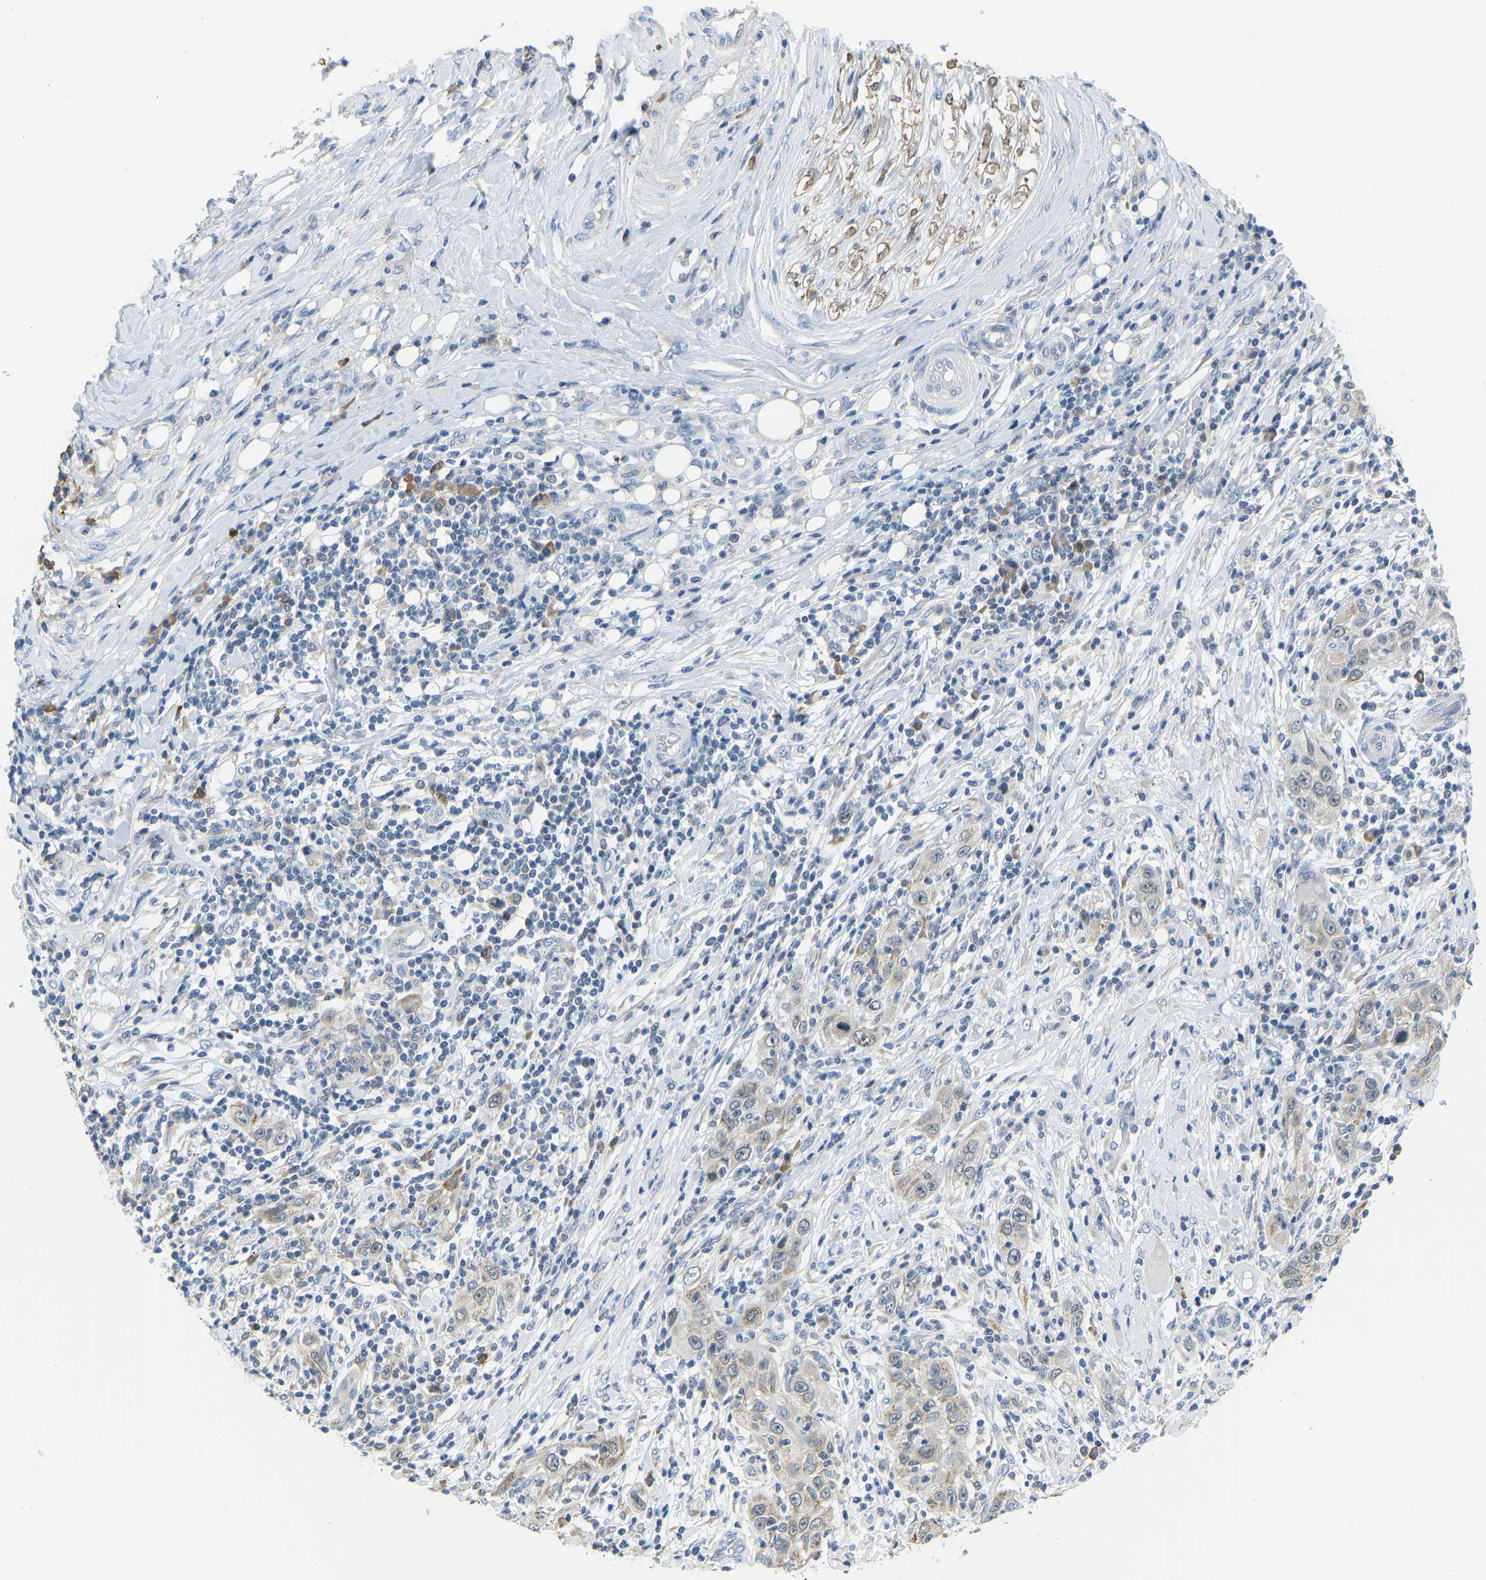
{"staining": {"intensity": "weak", "quantity": ">75%", "location": "cytoplasmic/membranous"}, "tissue": "skin cancer", "cell_type": "Tumor cells", "image_type": "cancer", "snomed": [{"axis": "morphology", "description": "Squamous cell carcinoma, NOS"}, {"axis": "topography", "description": "Skin"}], "caption": "Squamous cell carcinoma (skin) tissue reveals weak cytoplasmic/membranous expression in approximately >75% of tumor cells, visualized by immunohistochemistry.", "gene": "VRK1", "patient": {"sex": "female", "age": 88}}